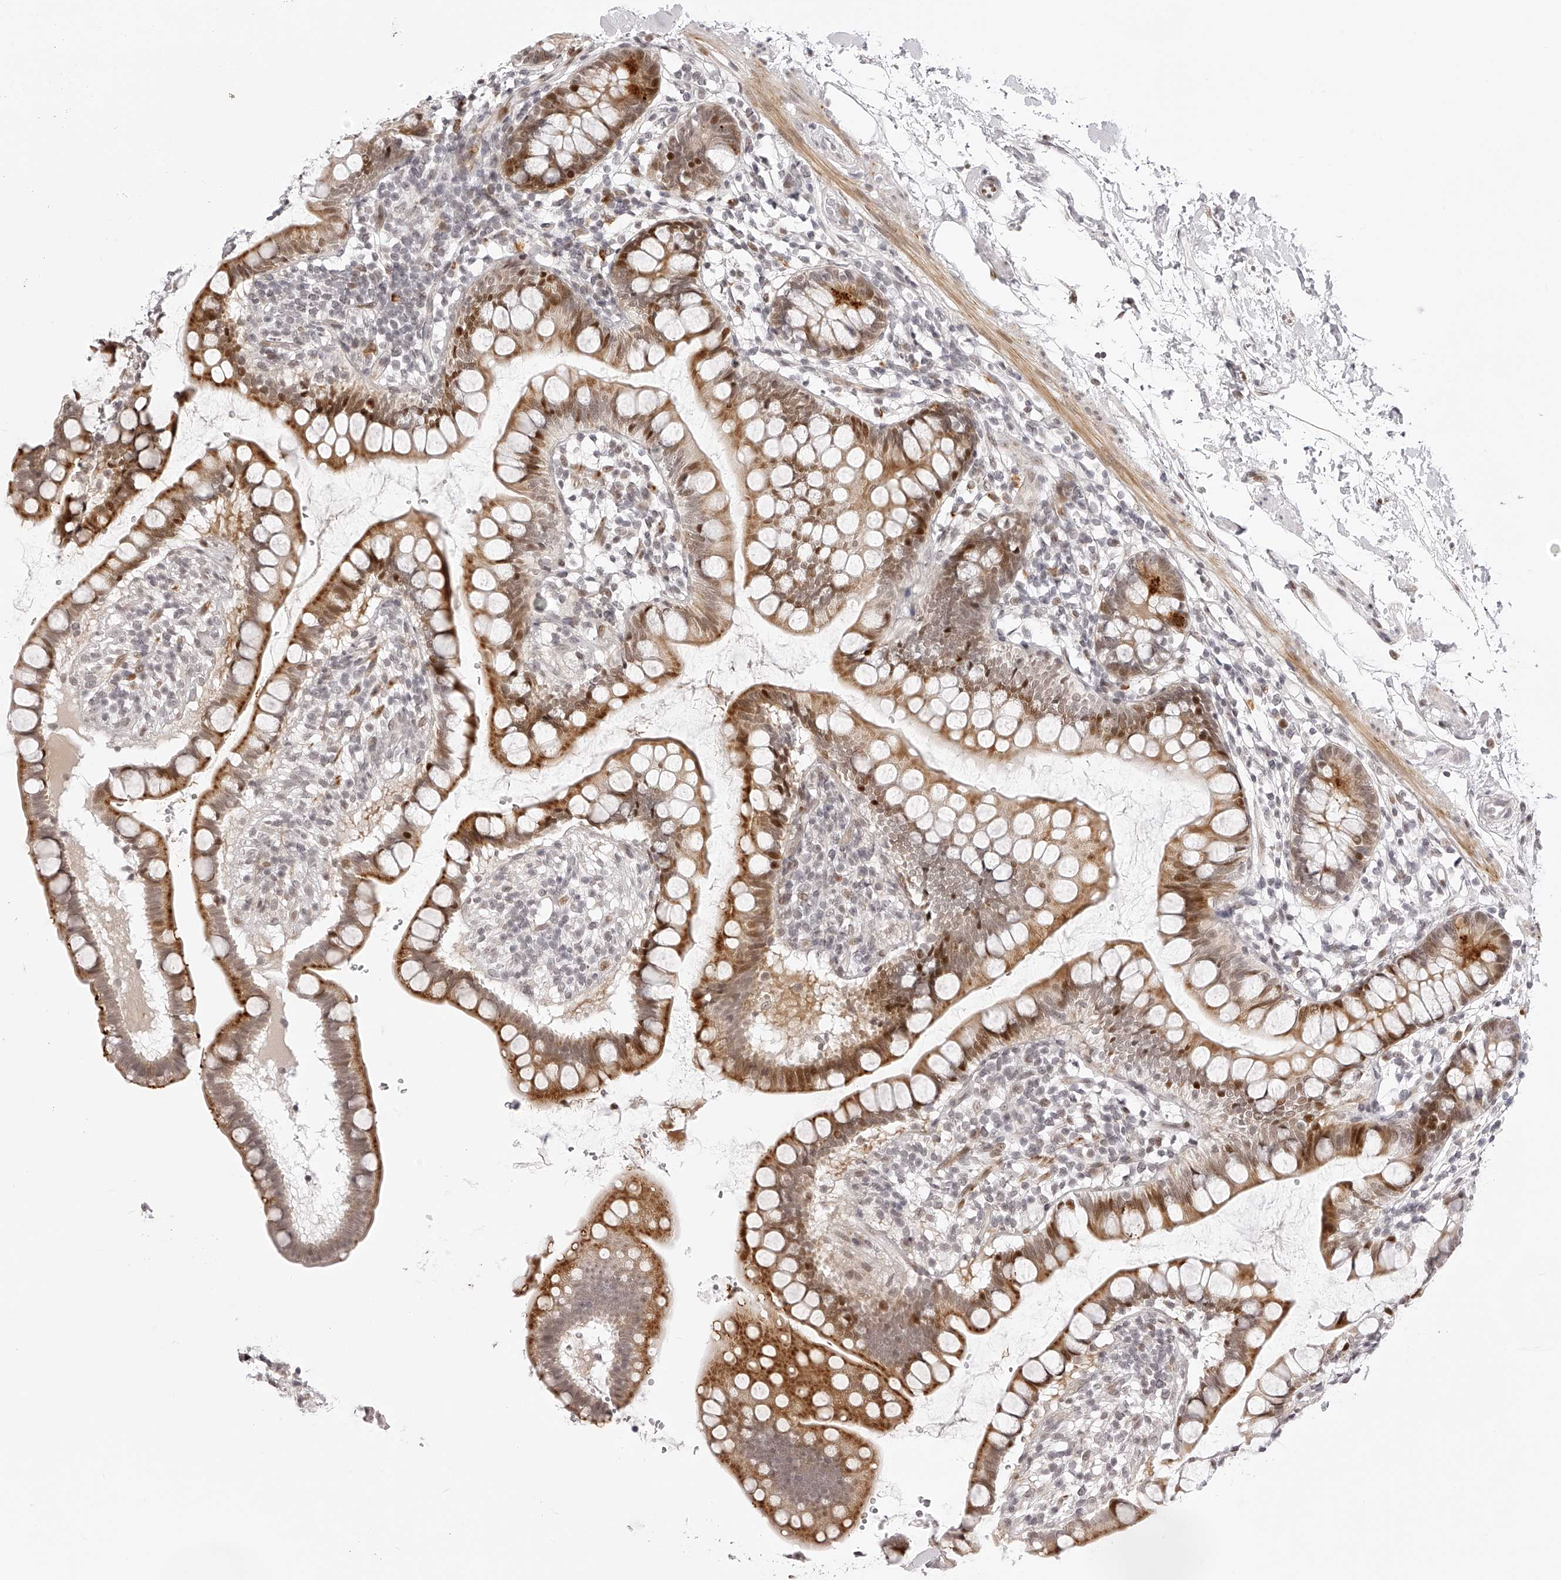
{"staining": {"intensity": "strong", "quantity": "25%-75%", "location": "cytoplasmic/membranous,nuclear"}, "tissue": "small intestine", "cell_type": "Glandular cells", "image_type": "normal", "snomed": [{"axis": "morphology", "description": "Normal tissue, NOS"}, {"axis": "topography", "description": "Small intestine"}], "caption": "The photomicrograph shows immunohistochemical staining of normal small intestine. There is strong cytoplasmic/membranous,nuclear staining is identified in about 25%-75% of glandular cells. (Stains: DAB (3,3'-diaminobenzidine) in brown, nuclei in blue, Microscopy: brightfield microscopy at high magnification).", "gene": "PLEKHG1", "patient": {"sex": "female", "age": 84}}